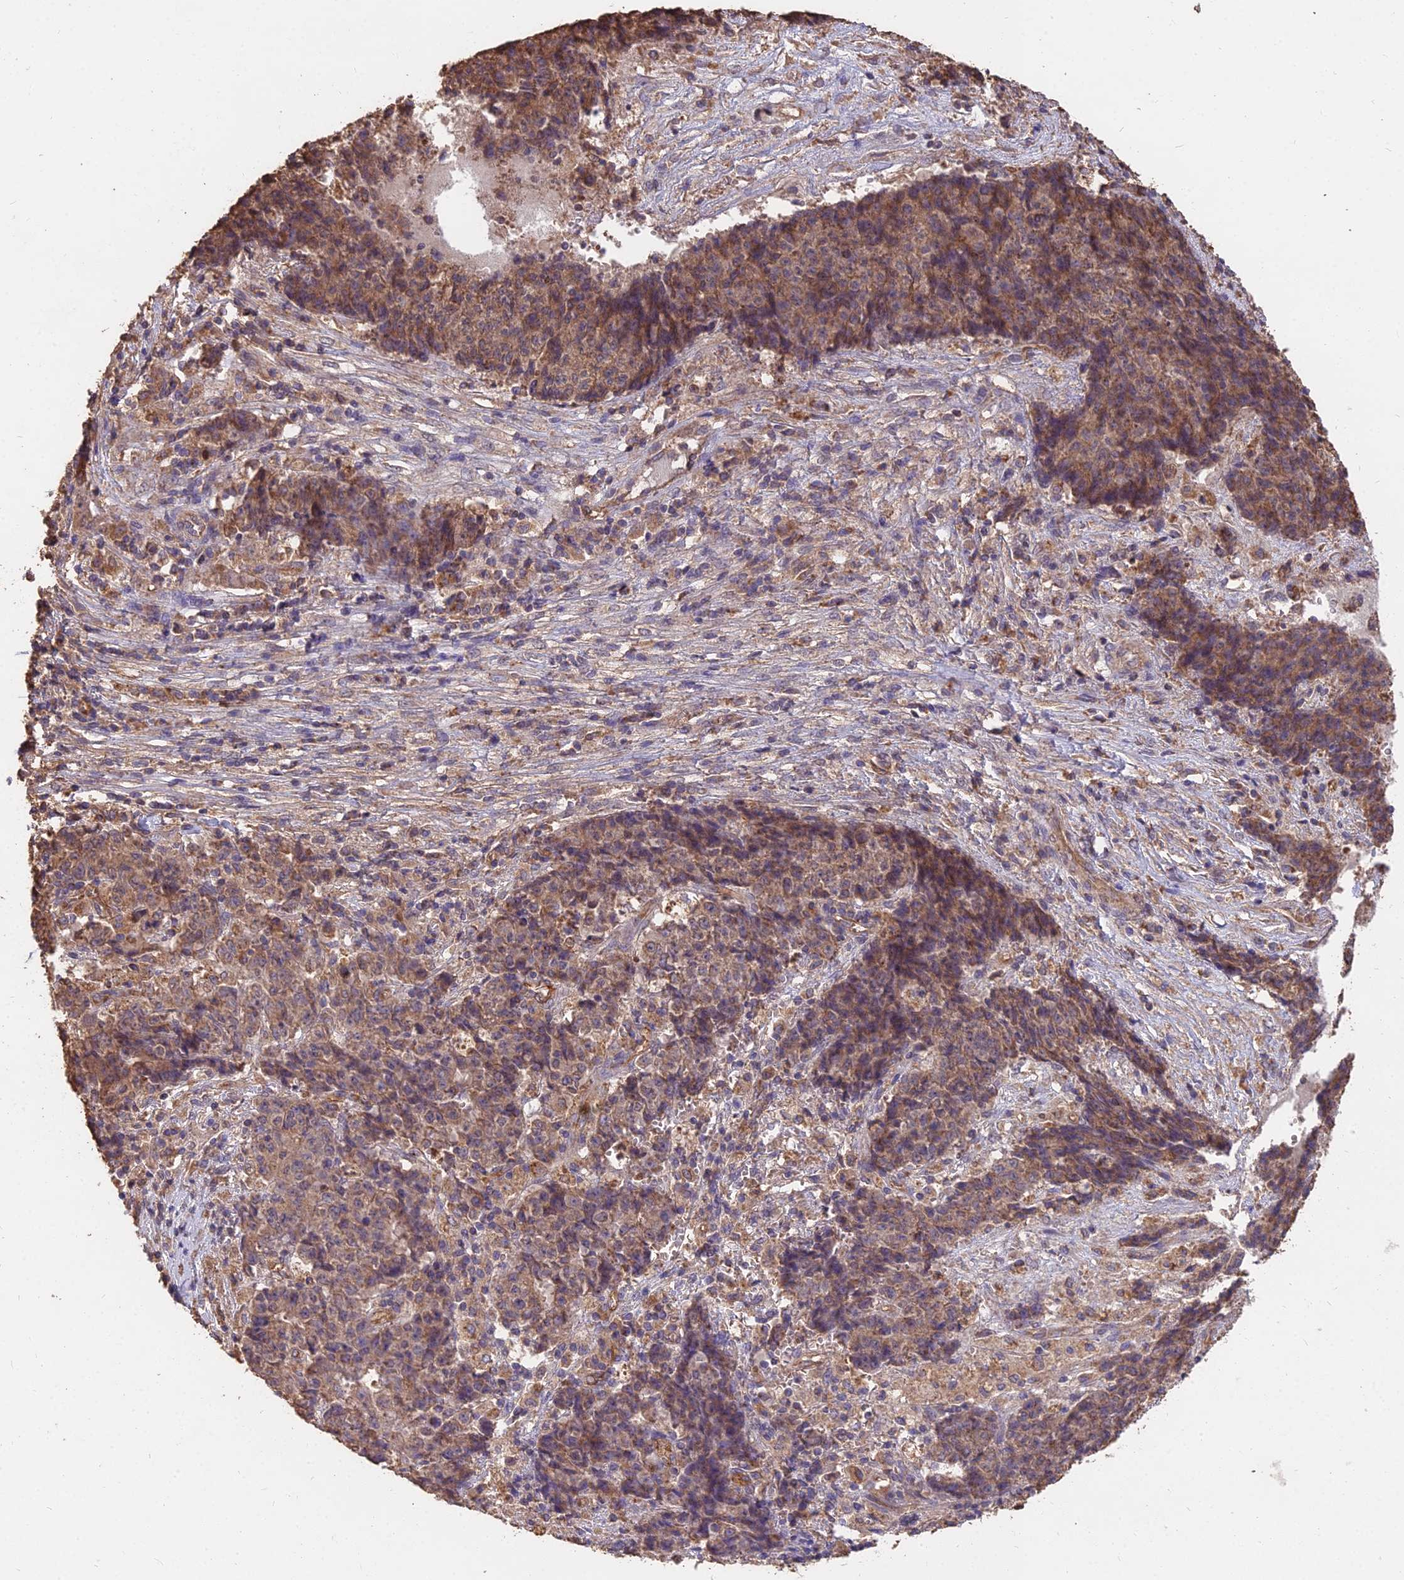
{"staining": {"intensity": "moderate", "quantity": ">75%", "location": "cytoplasmic/membranous"}, "tissue": "ovarian cancer", "cell_type": "Tumor cells", "image_type": "cancer", "snomed": [{"axis": "morphology", "description": "Carcinoma, endometroid"}, {"axis": "topography", "description": "Ovary"}], "caption": "Protein staining by IHC reveals moderate cytoplasmic/membranous staining in approximately >75% of tumor cells in ovarian cancer (endometroid carcinoma).", "gene": "CEMIP2", "patient": {"sex": "female", "age": 42}}